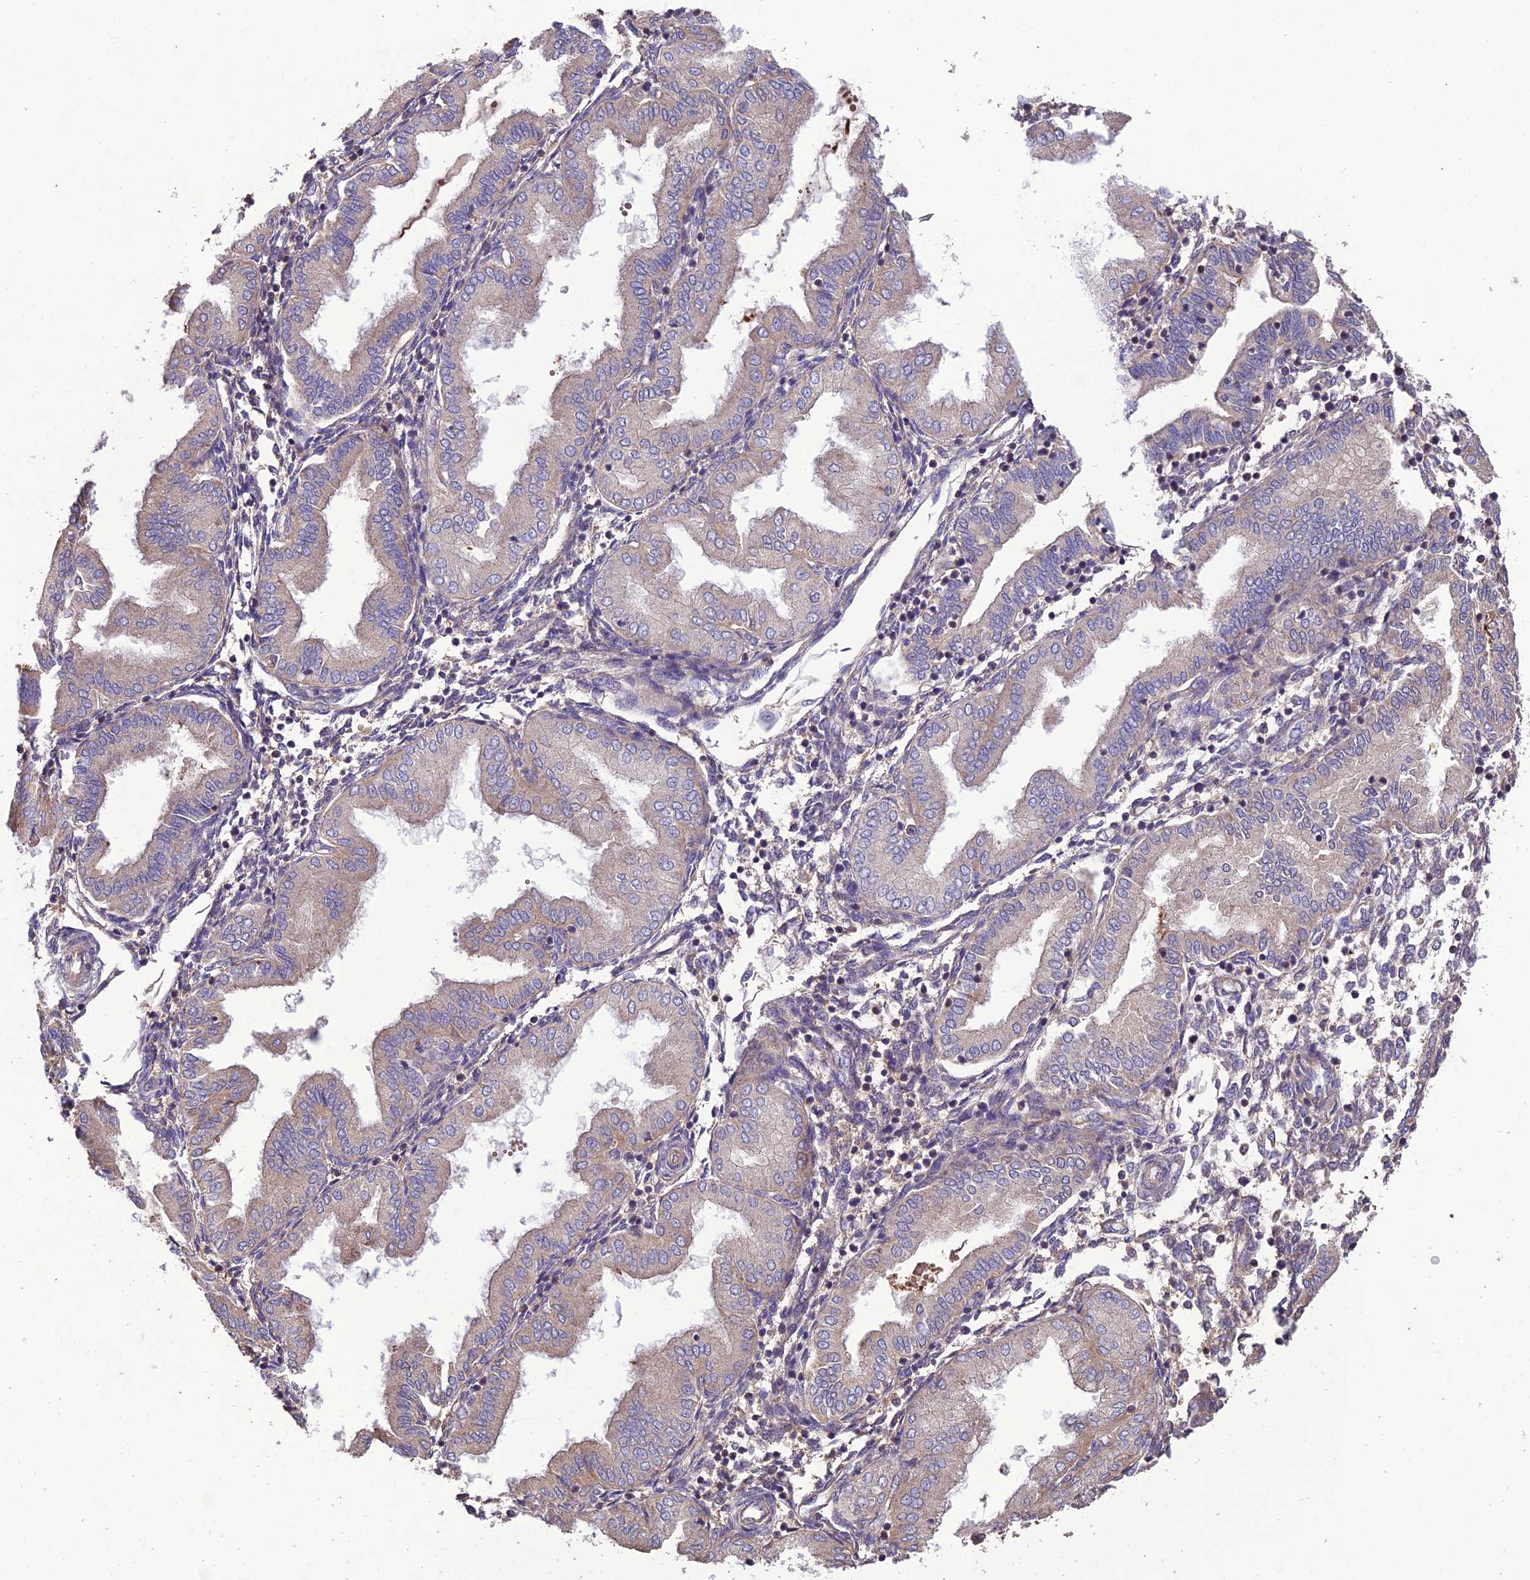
{"staining": {"intensity": "weak", "quantity": "<25%", "location": "cytoplasmic/membranous"}, "tissue": "endometrium", "cell_type": "Cells in endometrial stroma", "image_type": "normal", "snomed": [{"axis": "morphology", "description": "Normal tissue, NOS"}, {"axis": "topography", "description": "Endometrium"}], "caption": "This histopathology image is of unremarkable endometrium stained with IHC to label a protein in brown with the nuclei are counter-stained blue. There is no expression in cells in endometrial stroma. (DAB (3,3'-diaminobenzidine) immunohistochemistry (IHC) visualized using brightfield microscopy, high magnification).", "gene": "MIOS", "patient": {"sex": "female", "age": 53}}